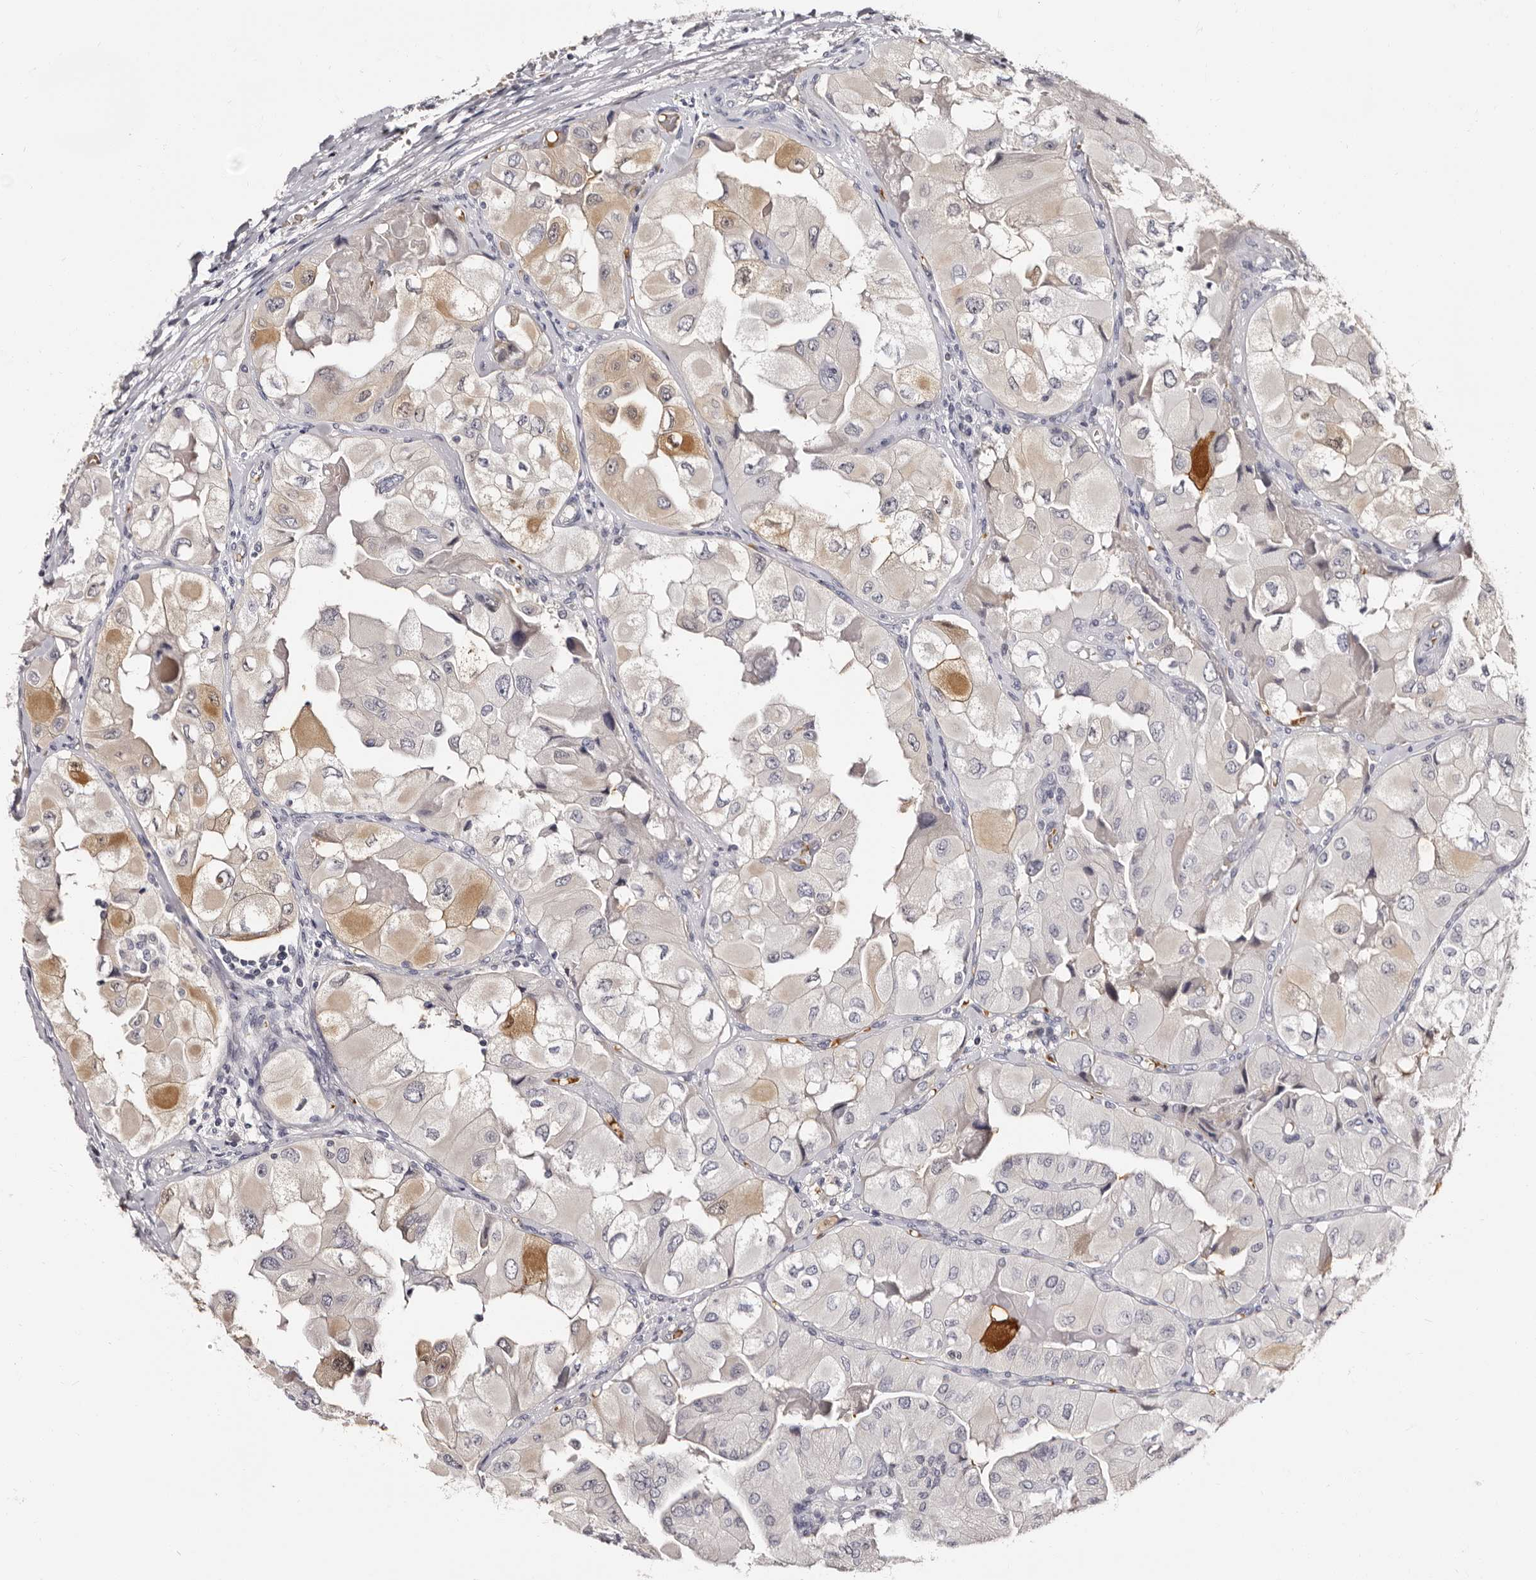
{"staining": {"intensity": "moderate", "quantity": "<25%", "location": "cytoplasmic/membranous"}, "tissue": "thyroid cancer", "cell_type": "Tumor cells", "image_type": "cancer", "snomed": [{"axis": "morphology", "description": "Papillary adenocarcinoma, NOS"}, {"axis": "topography", "description": "Thyroid gland"}], "caption": "Immunohistochemistry (IHC) of human papillary adenocarcinoma (thyroid) displays low levels of moderate cytoplasmic/membranous staining in about <25% of tumor cells. Using DAB (brown) and hematoxylin (blue) stains, captured at high magnification using brightfield microscopy.", "gene": "BPGM", "patient": {"sex": "female", "age": 59}}